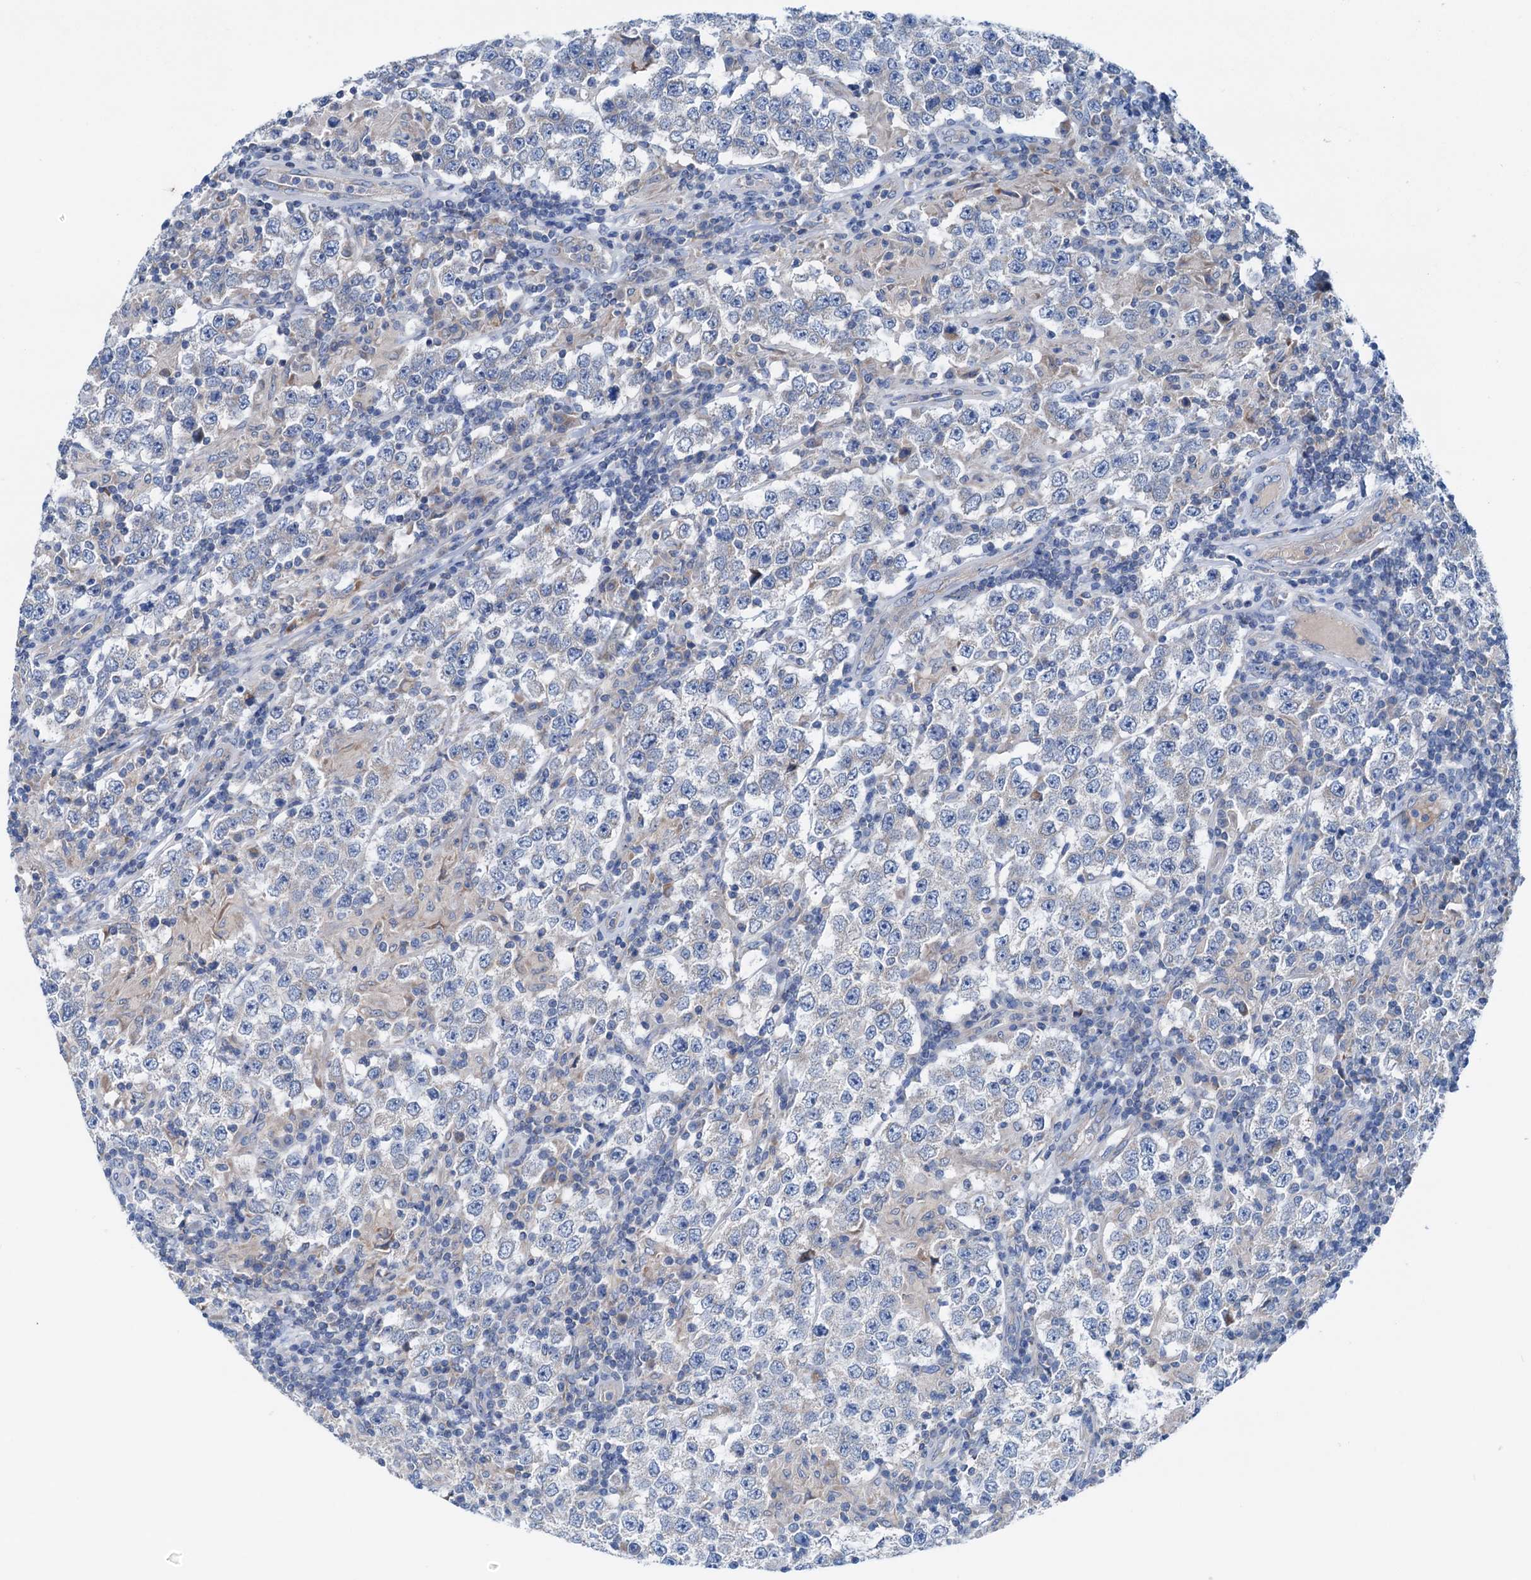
{"staining": {"intensity": "weak", "quantity": "<25%", "location": "cytoplasmic/membranous"}, "tissue": "testis cancer", "cell_type": "Tumor cells", "image_type": "cancer", "snomed": [{"axis": "morphology", "description": "Normal tissue, NOS"}, {"axis": "morphology", "description": "Urothelial carcinoma, High grade"}, {"axis": "morphology", "description": "Seminoma, NOS"}, {"axis": "morphology", "description": "Carcinoma, Embryonal, NOS"}, {"axis": "topography", "description": "Urinary bladder"}, {"axis": "topography", "description": "Testis"}], "caption": "Immunohistochemistry (IHC) image of human embryonal carcinoma (testis) stained for a protein (brown), which exhibits no positivity in tumor cells. The staining is performed using DAB brown chromogen with nuclei counter-stained in using hematoxylin.", "gene": "KNDC1", "patient": {"sex": "male", "age": 41}}